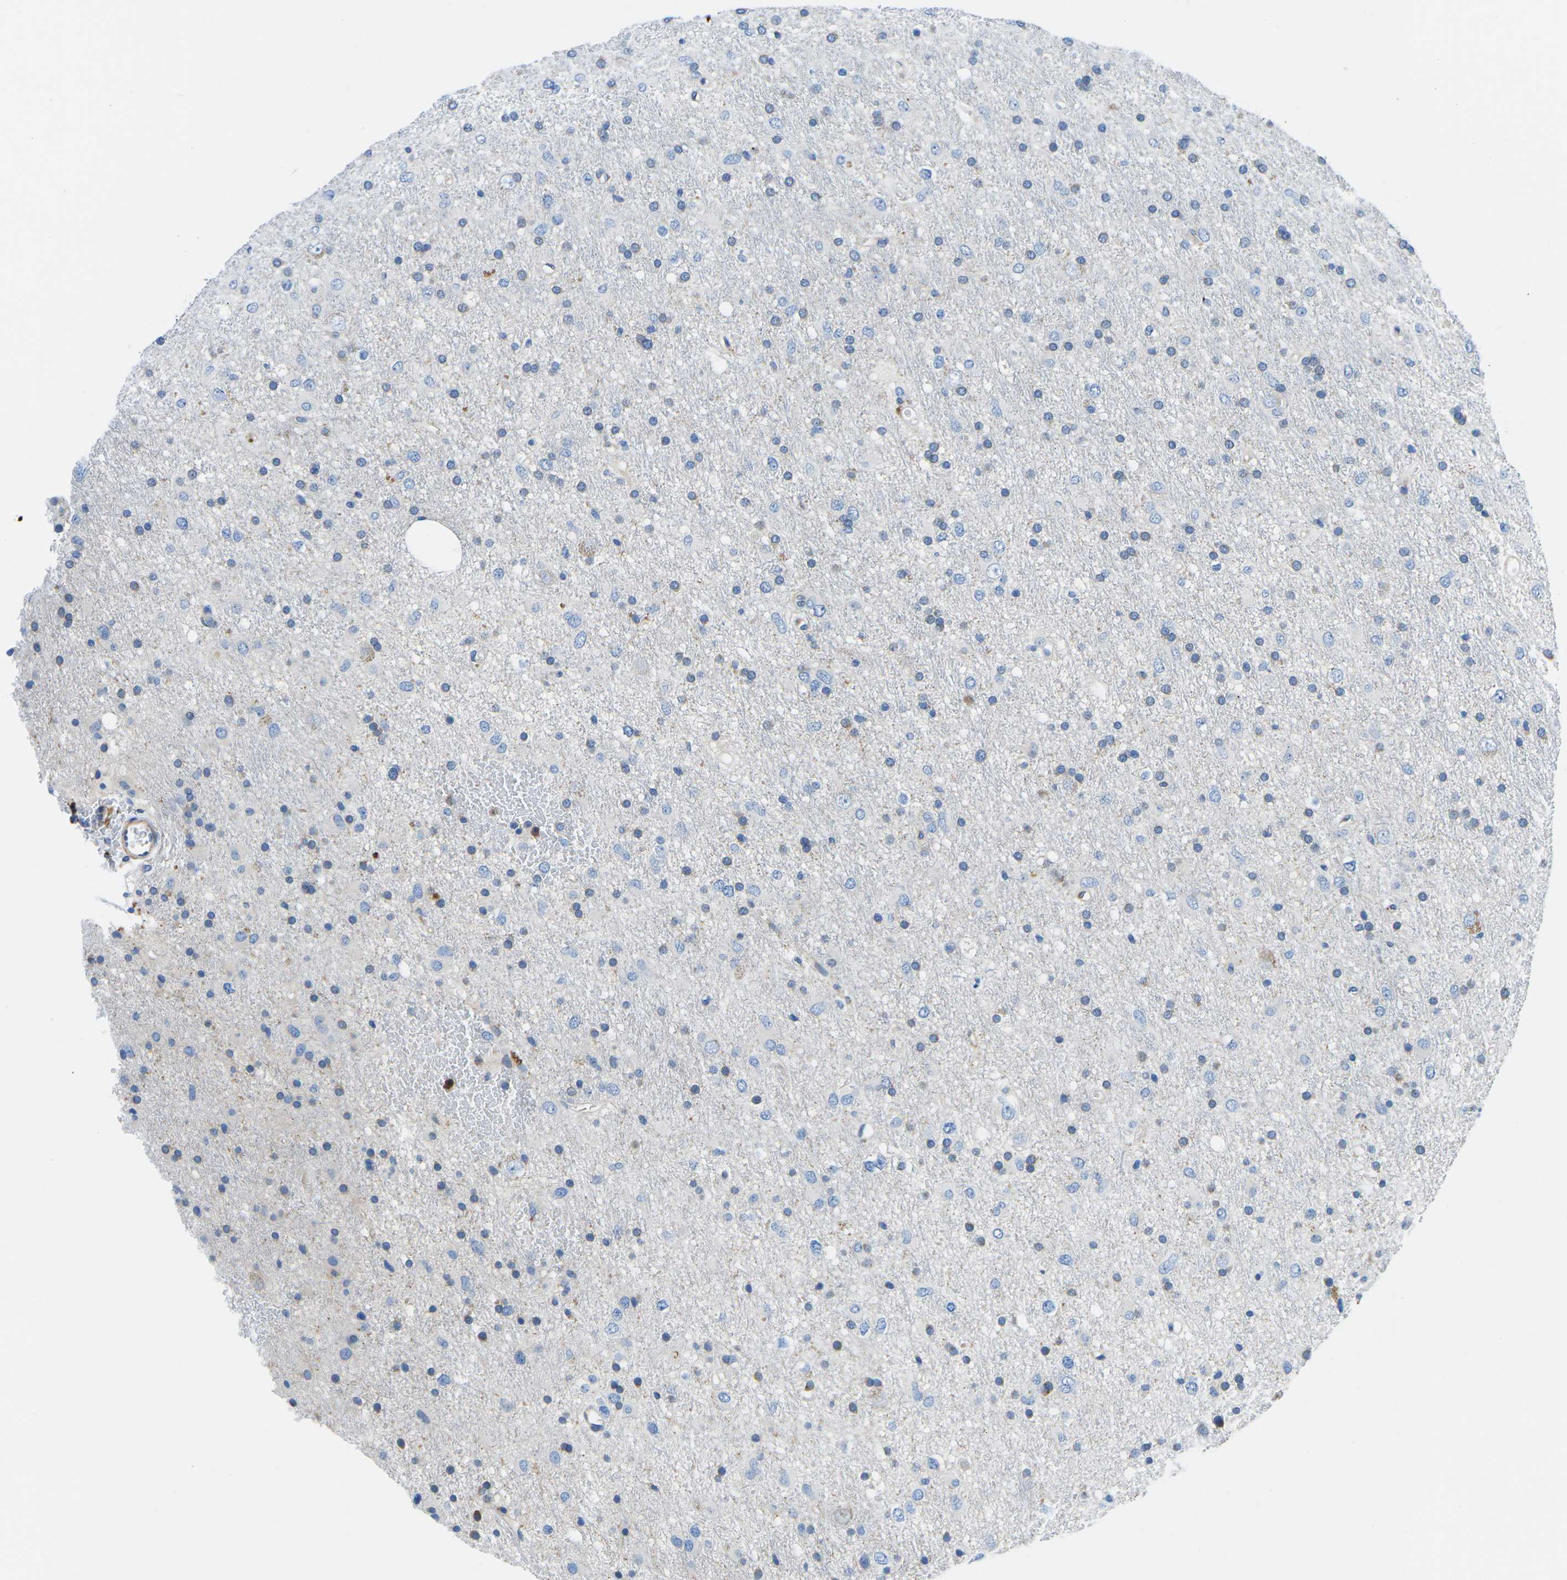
{"staining": {"intensity": "negative", "quantity": "none", "location": "none"}, "tissue": "glioma", "cell_type": "Tumor cells", "image_type": "cancer", "snomed": [{"axis": "morphology", "description": "Glioma, malignant, Low grade"}, {"axis": "topography", "description": "Brain"}], "caption": "Human malignant glioma (low-grade) stained for a protein using IHC shows no expression in tumor cells.", "gene": "MC4R", "patient": {"sex": "male", "age": 77}}